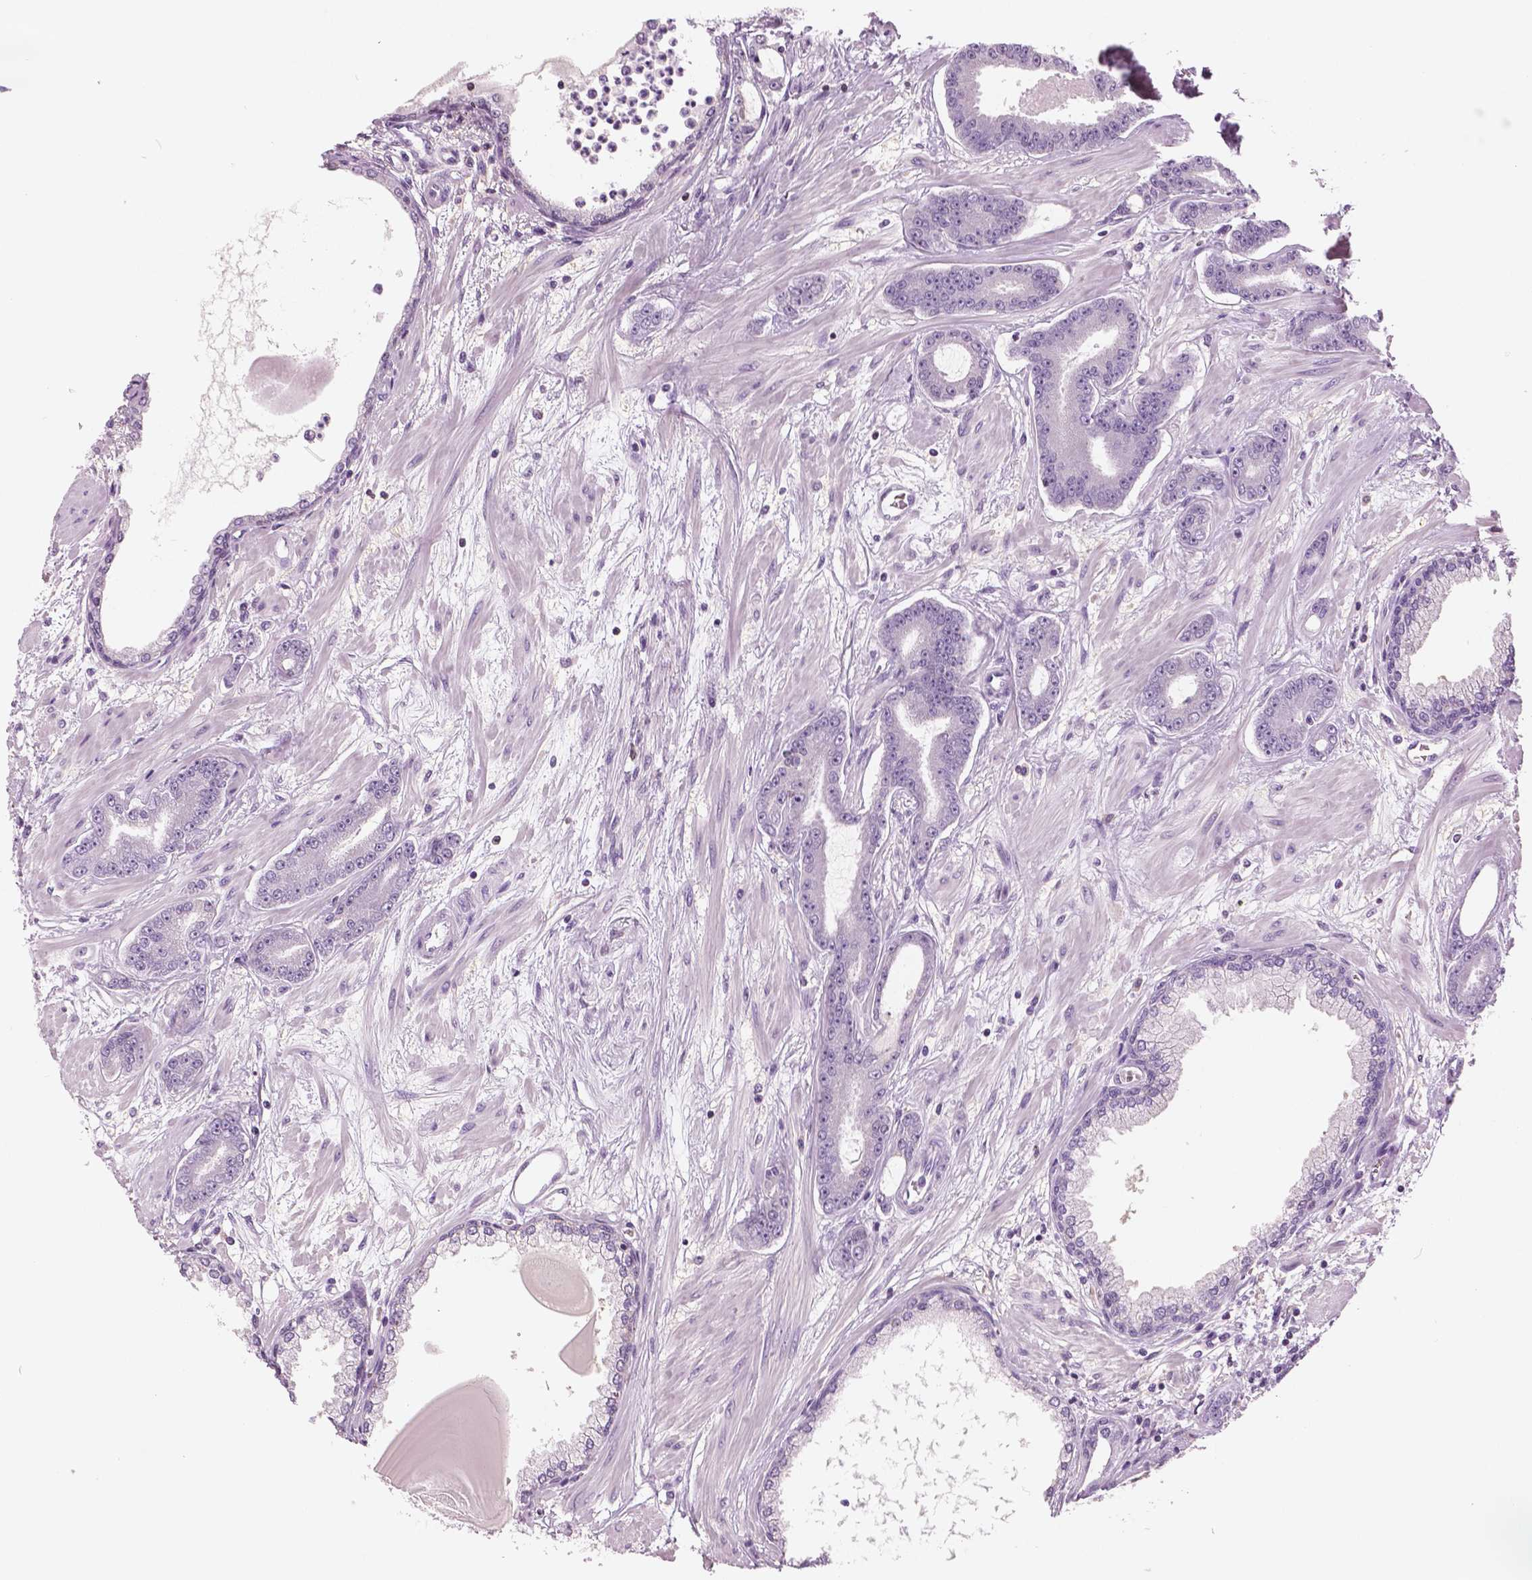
{"staining": {"intensity": "negative", "quantity": "none", "location": "none"}, "tissue": "prostate cancer", "cell_type": "Tumor cells", "image_type": "cancer", "snomed": [{"axis": "morphology", "description": "Adenocarcinoma, Low grade"}, {"axis": "topography", "description": "Prostate"}], "caption": "Protein analysis of prostate cancer reveals no significant staining in tumor cells.", "gene": "GALM", "patient": {"sex": "male", "age": 64}}